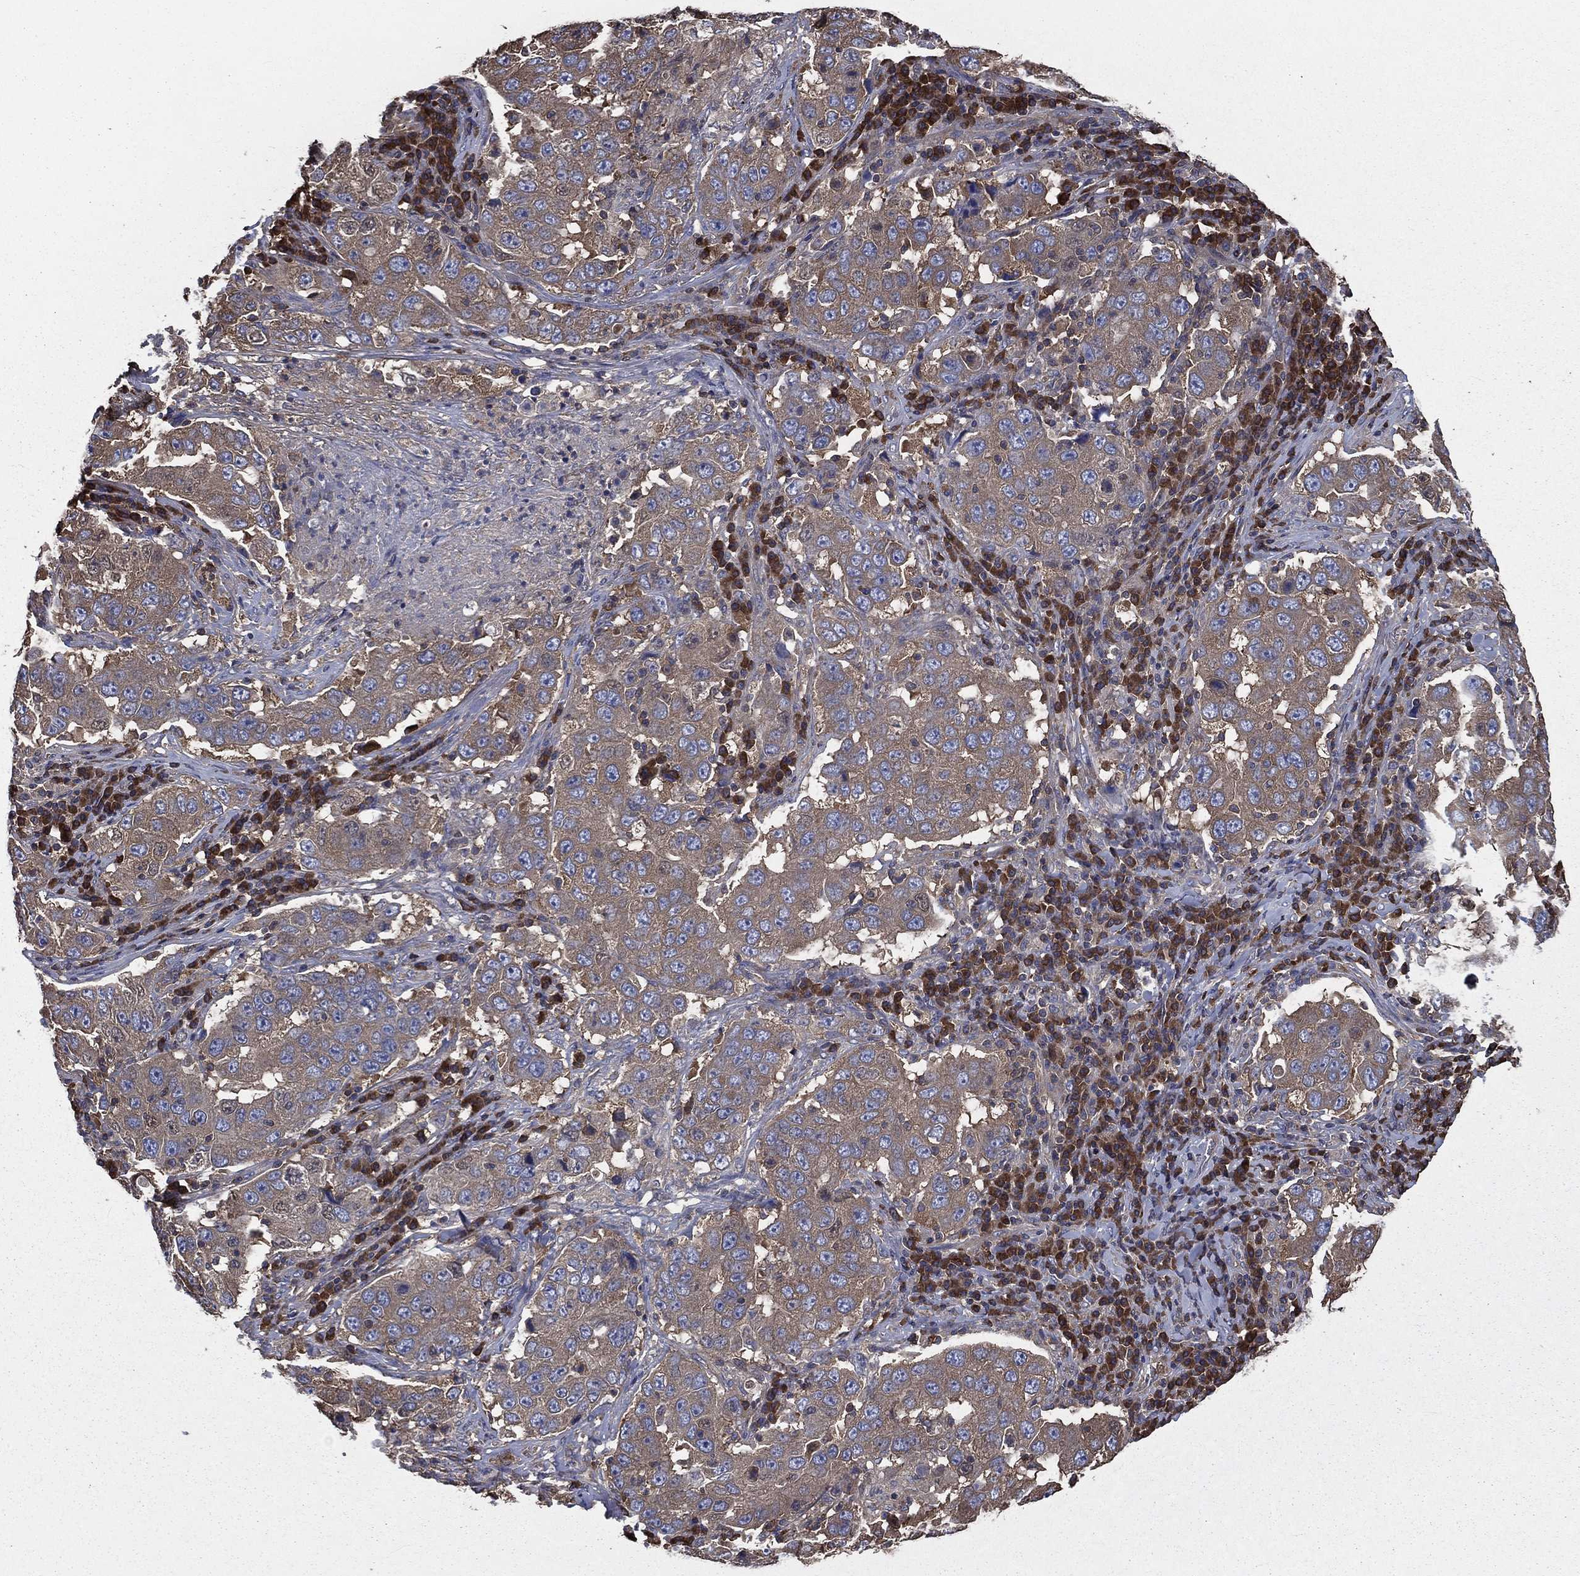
{"staining": {"intensity": "negative", "quantity": "none", "location": "none"}, "tissue": "lung cancer", "cell_type": "Tumor cells", "image_type": "cancer", "snomed": [{"axis": "morphology", "description": "Adenocarcinoma, NOS"}, {"axis": "topography", "description": "Lung"}], "caption": "Tumor cells show no significant protein staining in adenocarcinoma (lung).", "gene": "SARS1", "patient": {"sex": "male", "age": 73}}